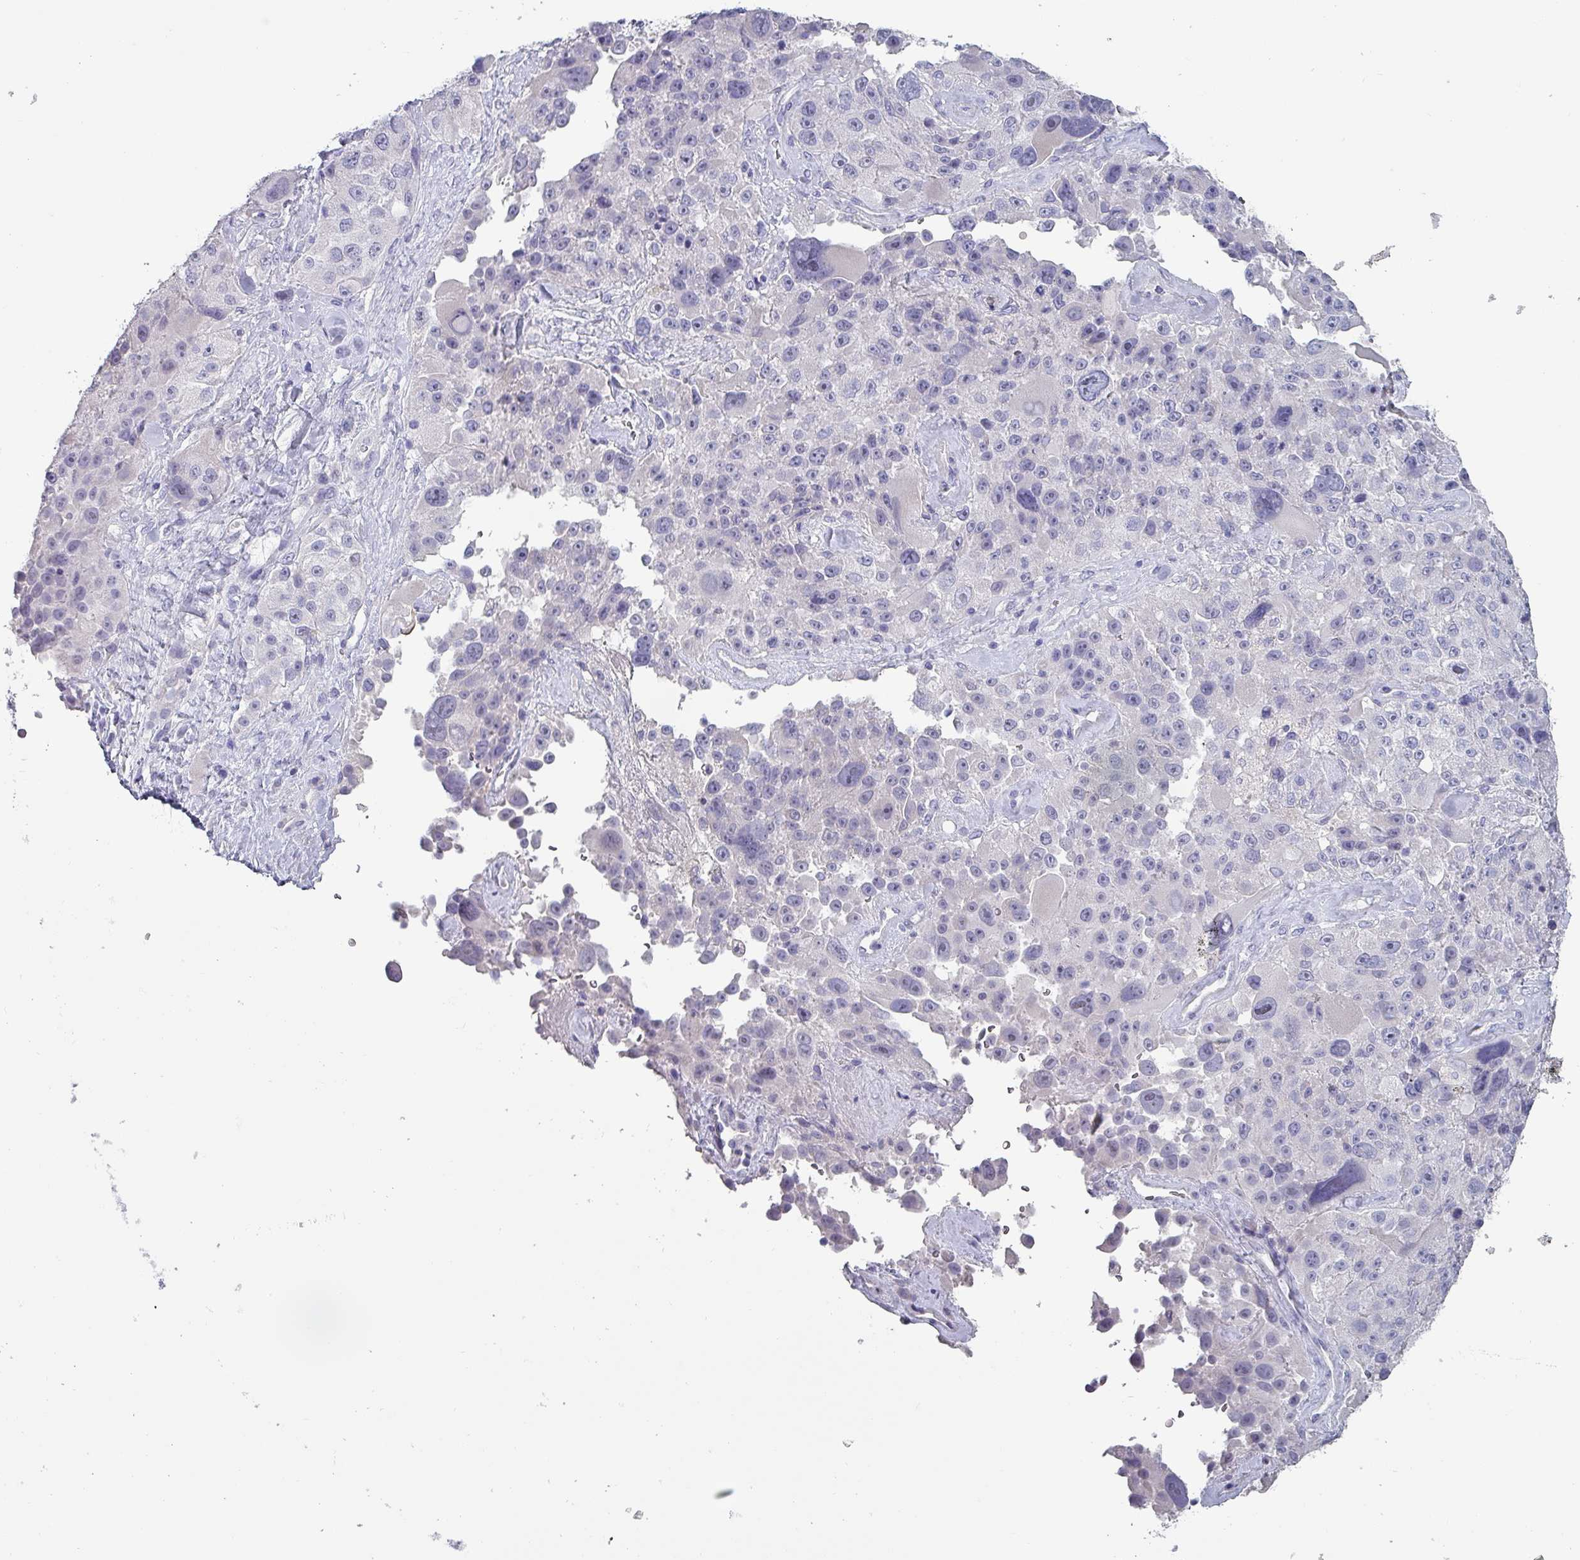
{"staining": {"intensity": "negative", "quantity": "none", "location": "none"}, "tissue": "melanoma", "cell_type": "Tumor cells", "image_type": "cancer", "snomed": [{"axis": "morphology", "description": "Malignant melanoma, Metastatic site"}, {"axis": "topography", "description": "Lymph node"}], "caption": "The micrograph reveals no staining of tumor cells in malignant melanoma (metastatic site).", "gene": "INS-IGF2", "patient": {"sex": "male", "age": 62}}